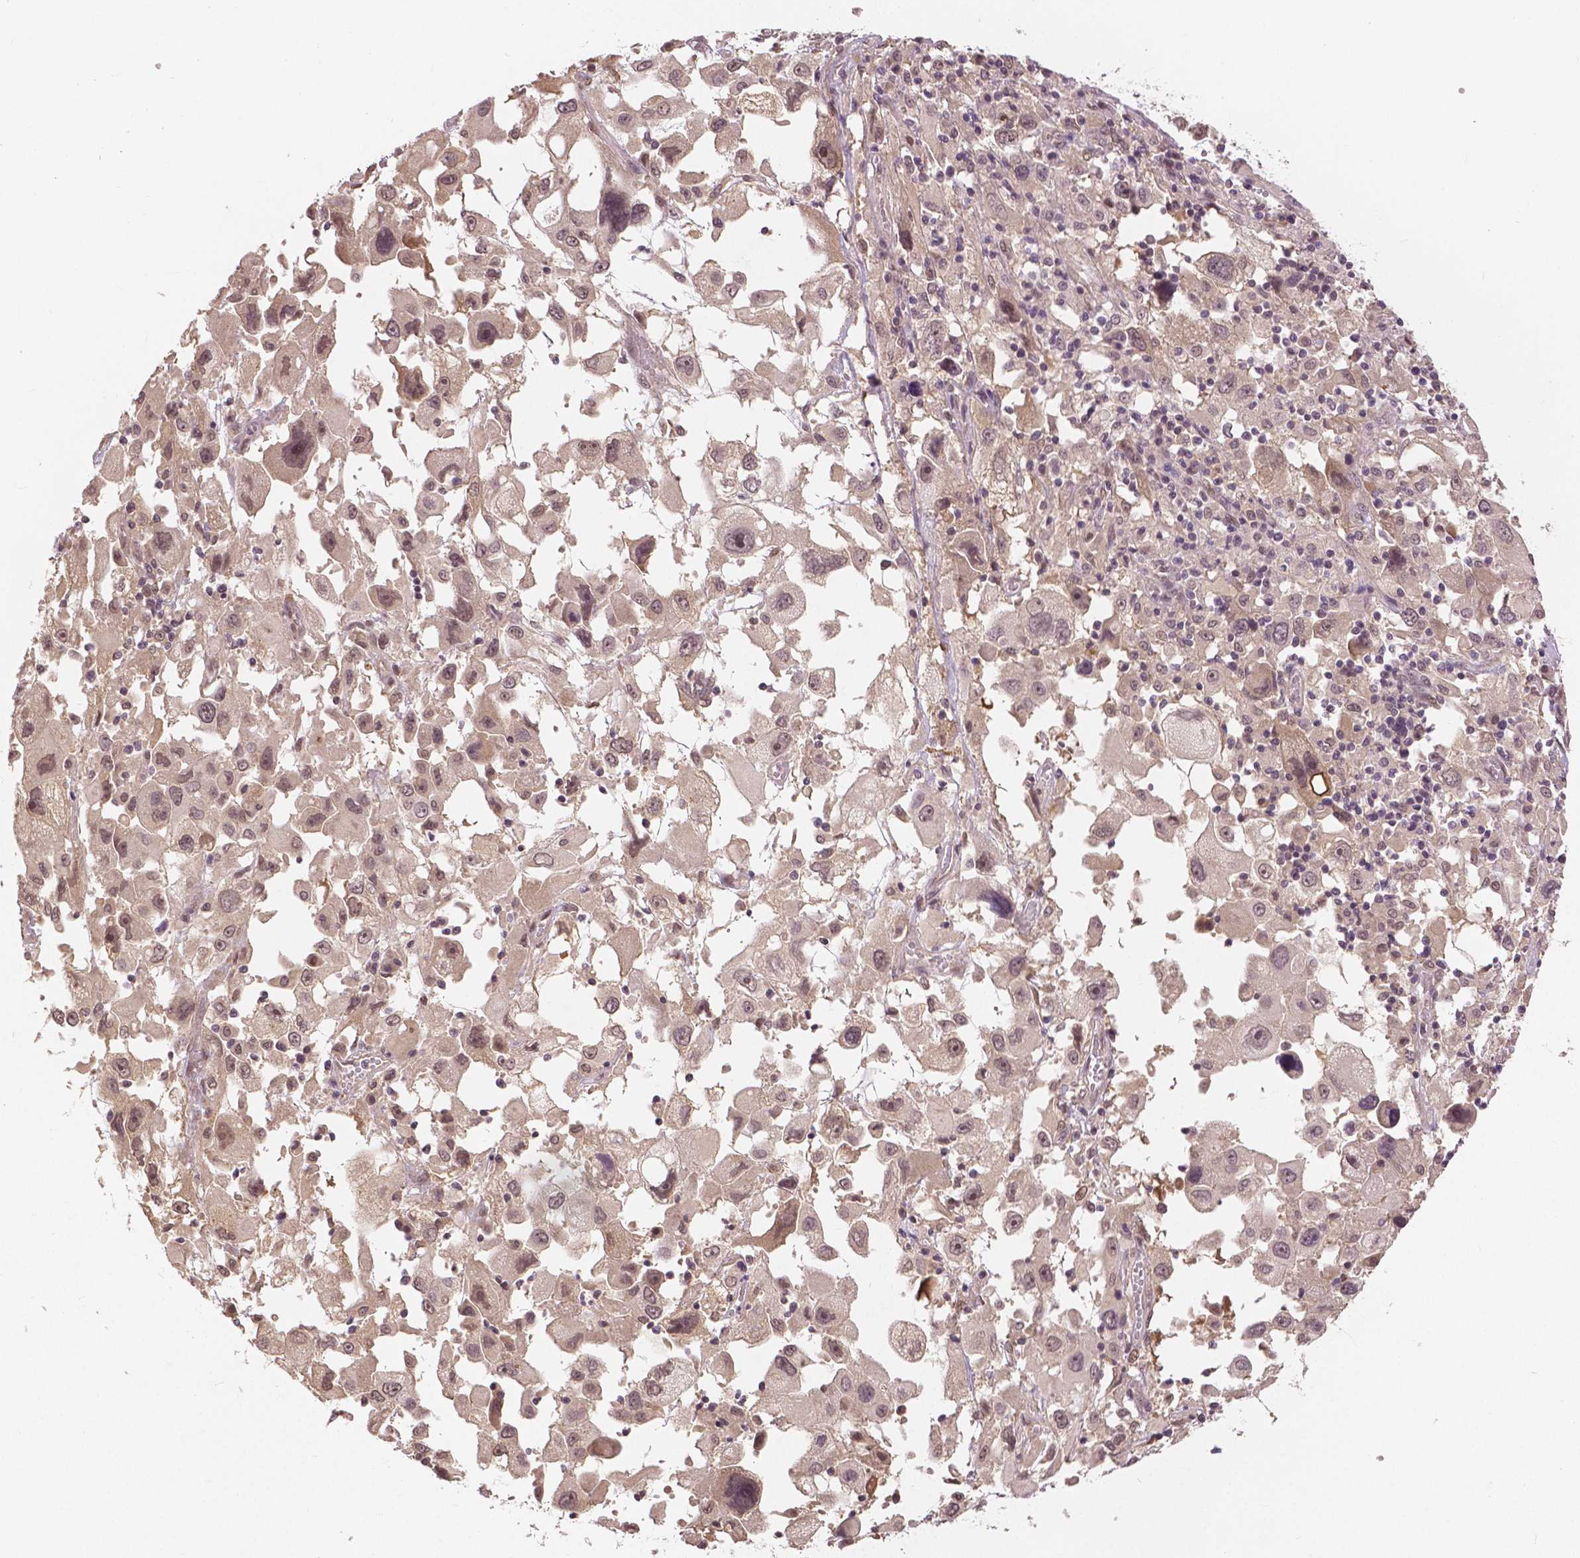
{"staining": {"intensity": "weak", "quantity": "<25%", "location": "nuclear"}, "tissue": "melanoma", "cell_type": "Tumor cells", "image_type": "cancer", "snomed": [{"axis": "morphology", "description": "Malignant melanoma, Metastatic site"}, {"axis": "topography", "description": "Soft tissue"}], "caption": "This is a histopathology image of immunohistochemistry (IHC) staining of malignant melanoma (metastatic site), which shows no positivity in tumor cells.", "gene": "MAP1LC3B", "patient": {"sex": "male", "age": 50}}